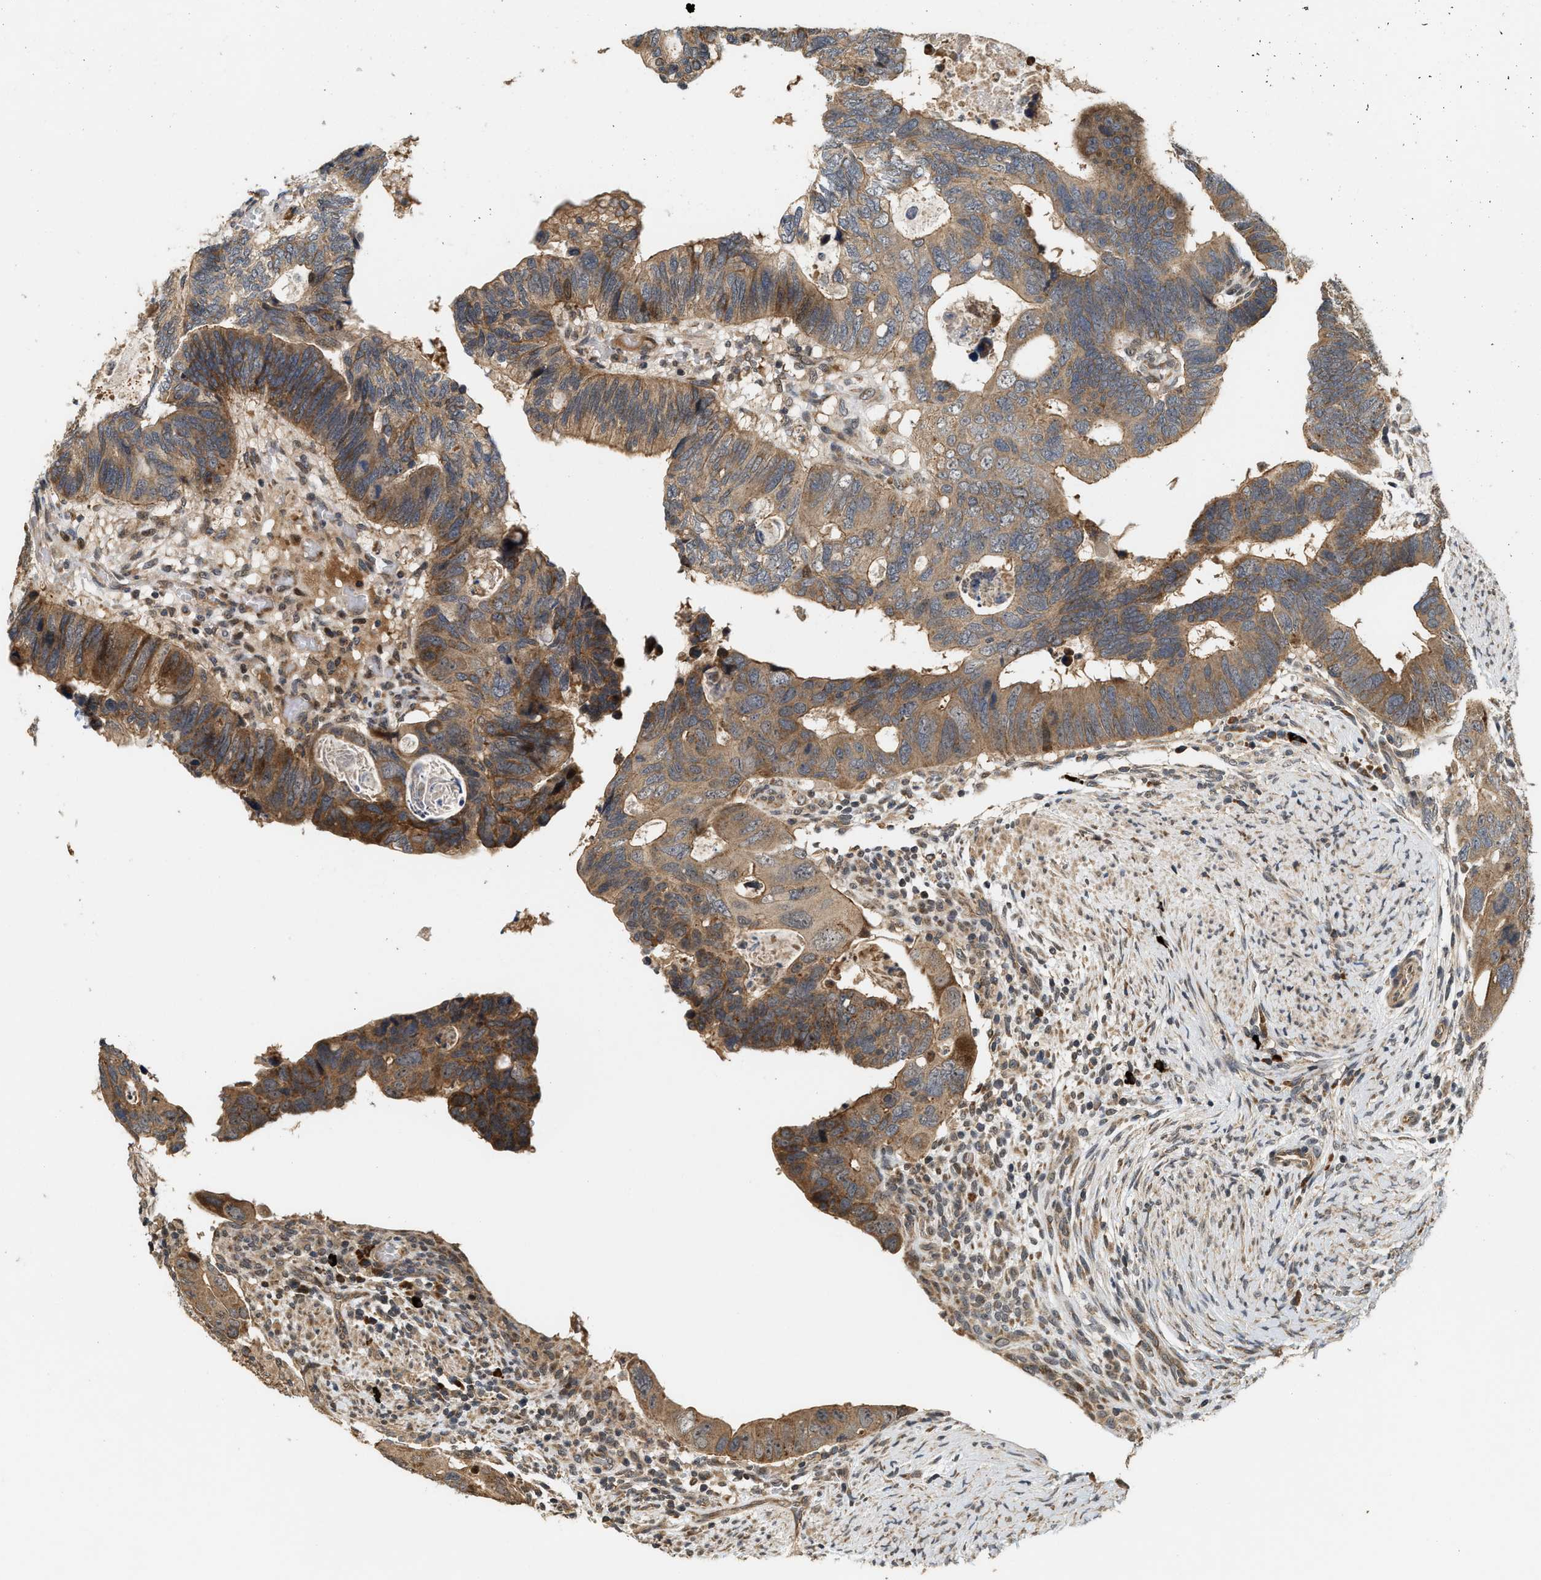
{"staining": {"intensity": "moderate", "quantity": ">75%", "location": "cytoplasmic/membranous"}, "tissue": "colorectal cancer", "cell_type": "Tumor cells", "image_type": "cancer", "snomed": [{"axis": "morphology", "description": "Adenocarcinoma, NOS"}, {"axis": "topography", "description": "Rectum"}], "caption": "Brown immunohistochemical staining in colorectal cancer (adenocarcinoma) displays moderate cytoplasmic/membranous expression in about >75% of tumor cells. (DAB IHC with brightfield microscopy, high magnification).", "gene": "ELP2", "patient": {"sex": "male", "age": 53}}